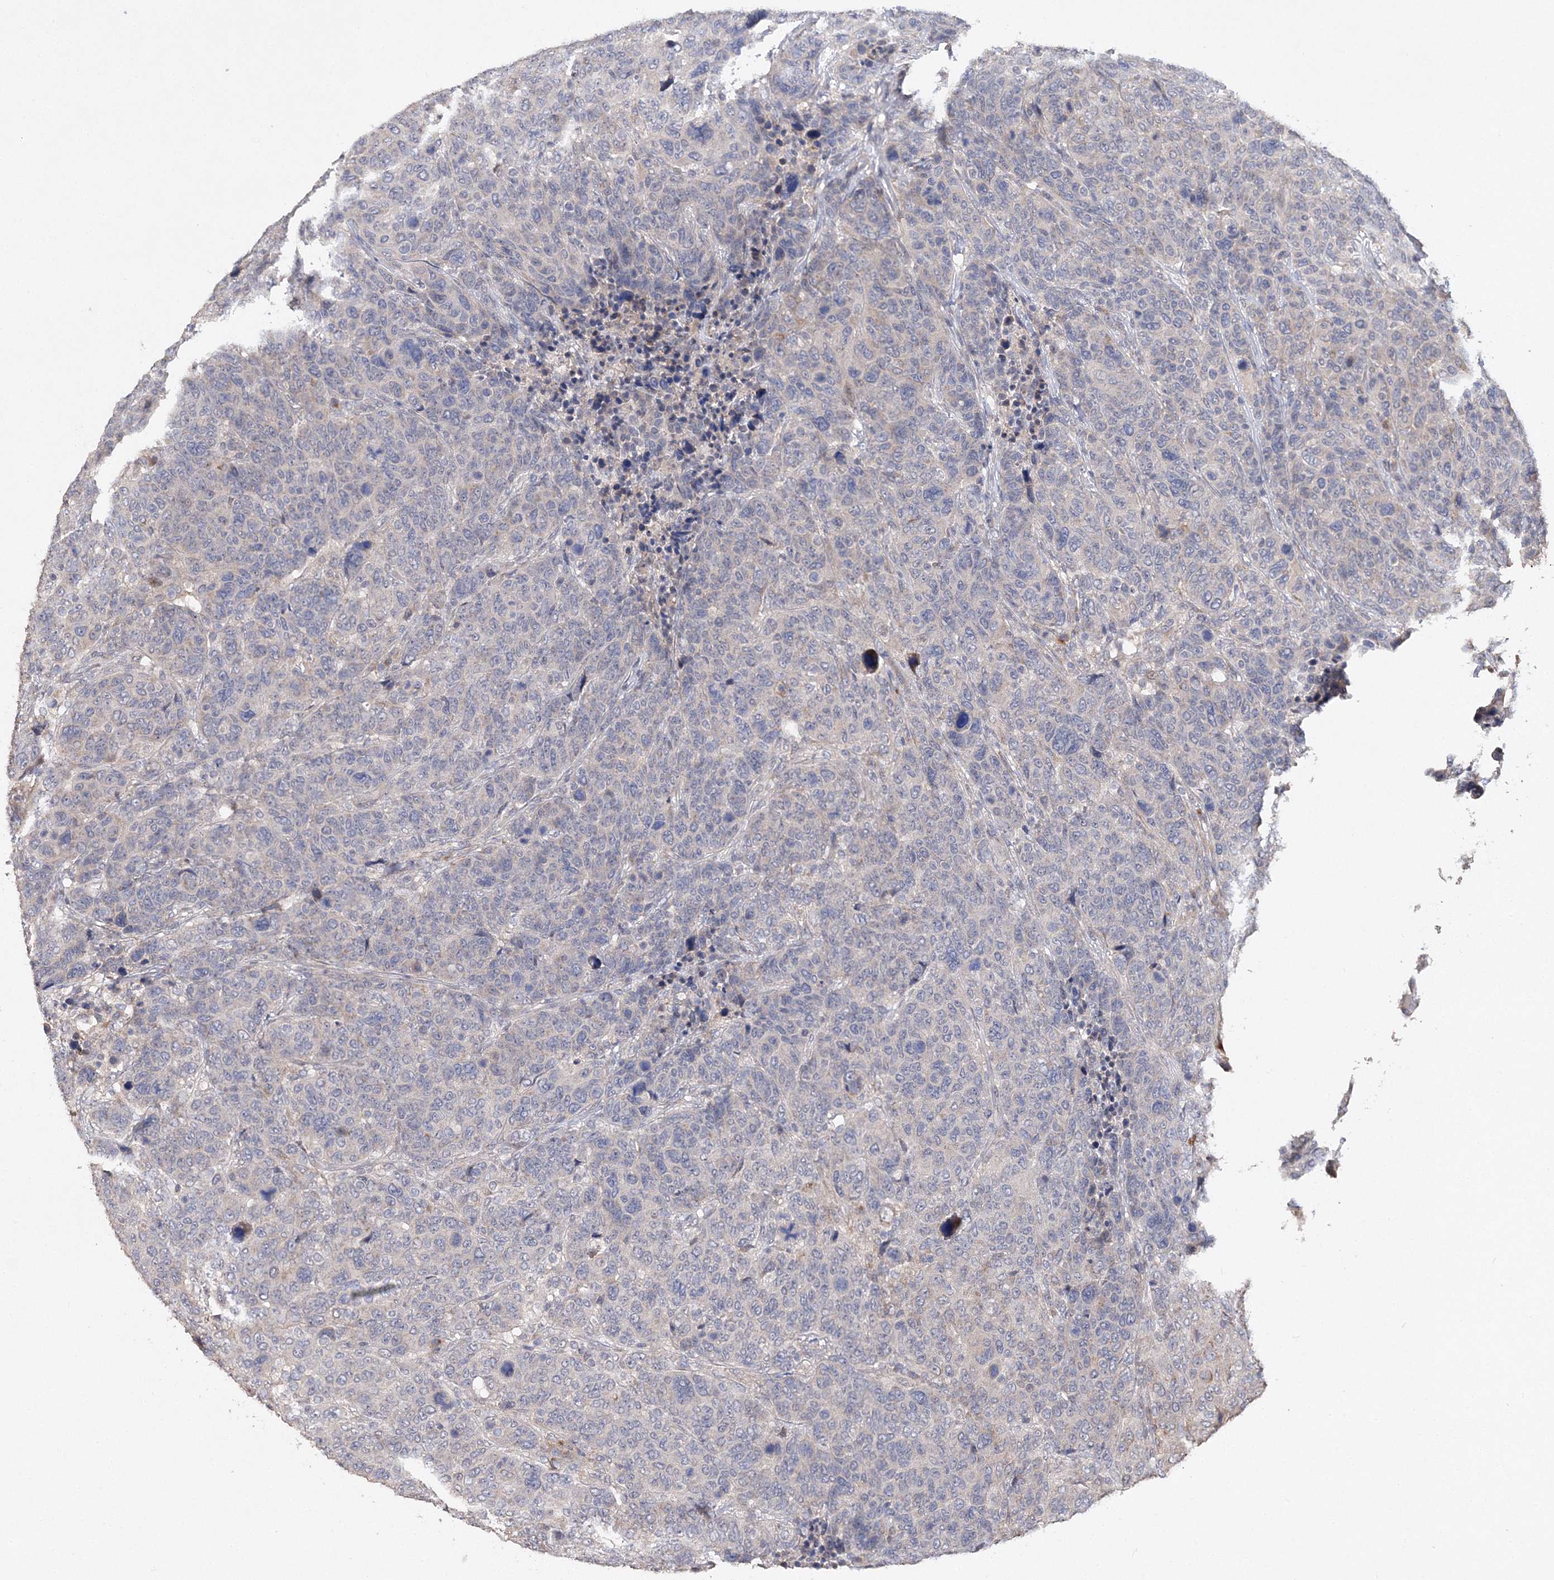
{"staining": {"intensity": "negative", "quantity": "none", "location": "none"}, "tissue": "breast cancer", "cell_type": "Tumor cells", "image_type": "cancer", "snomed": [{"axis": "morphology", "description": "Duct carcinoma"}, {"axis": "topography", "description": "Breast"}], "caption": "The photomicrograph shows no staining of tumor cells in breast cancer. The staining is performed using DAB (3,3'-diaminobenzidine) brown chromogen with nuclei counter-stained in using hematoxylin.", "gene": "GJB5", "patient": {"sex": "female", "age": 37}}